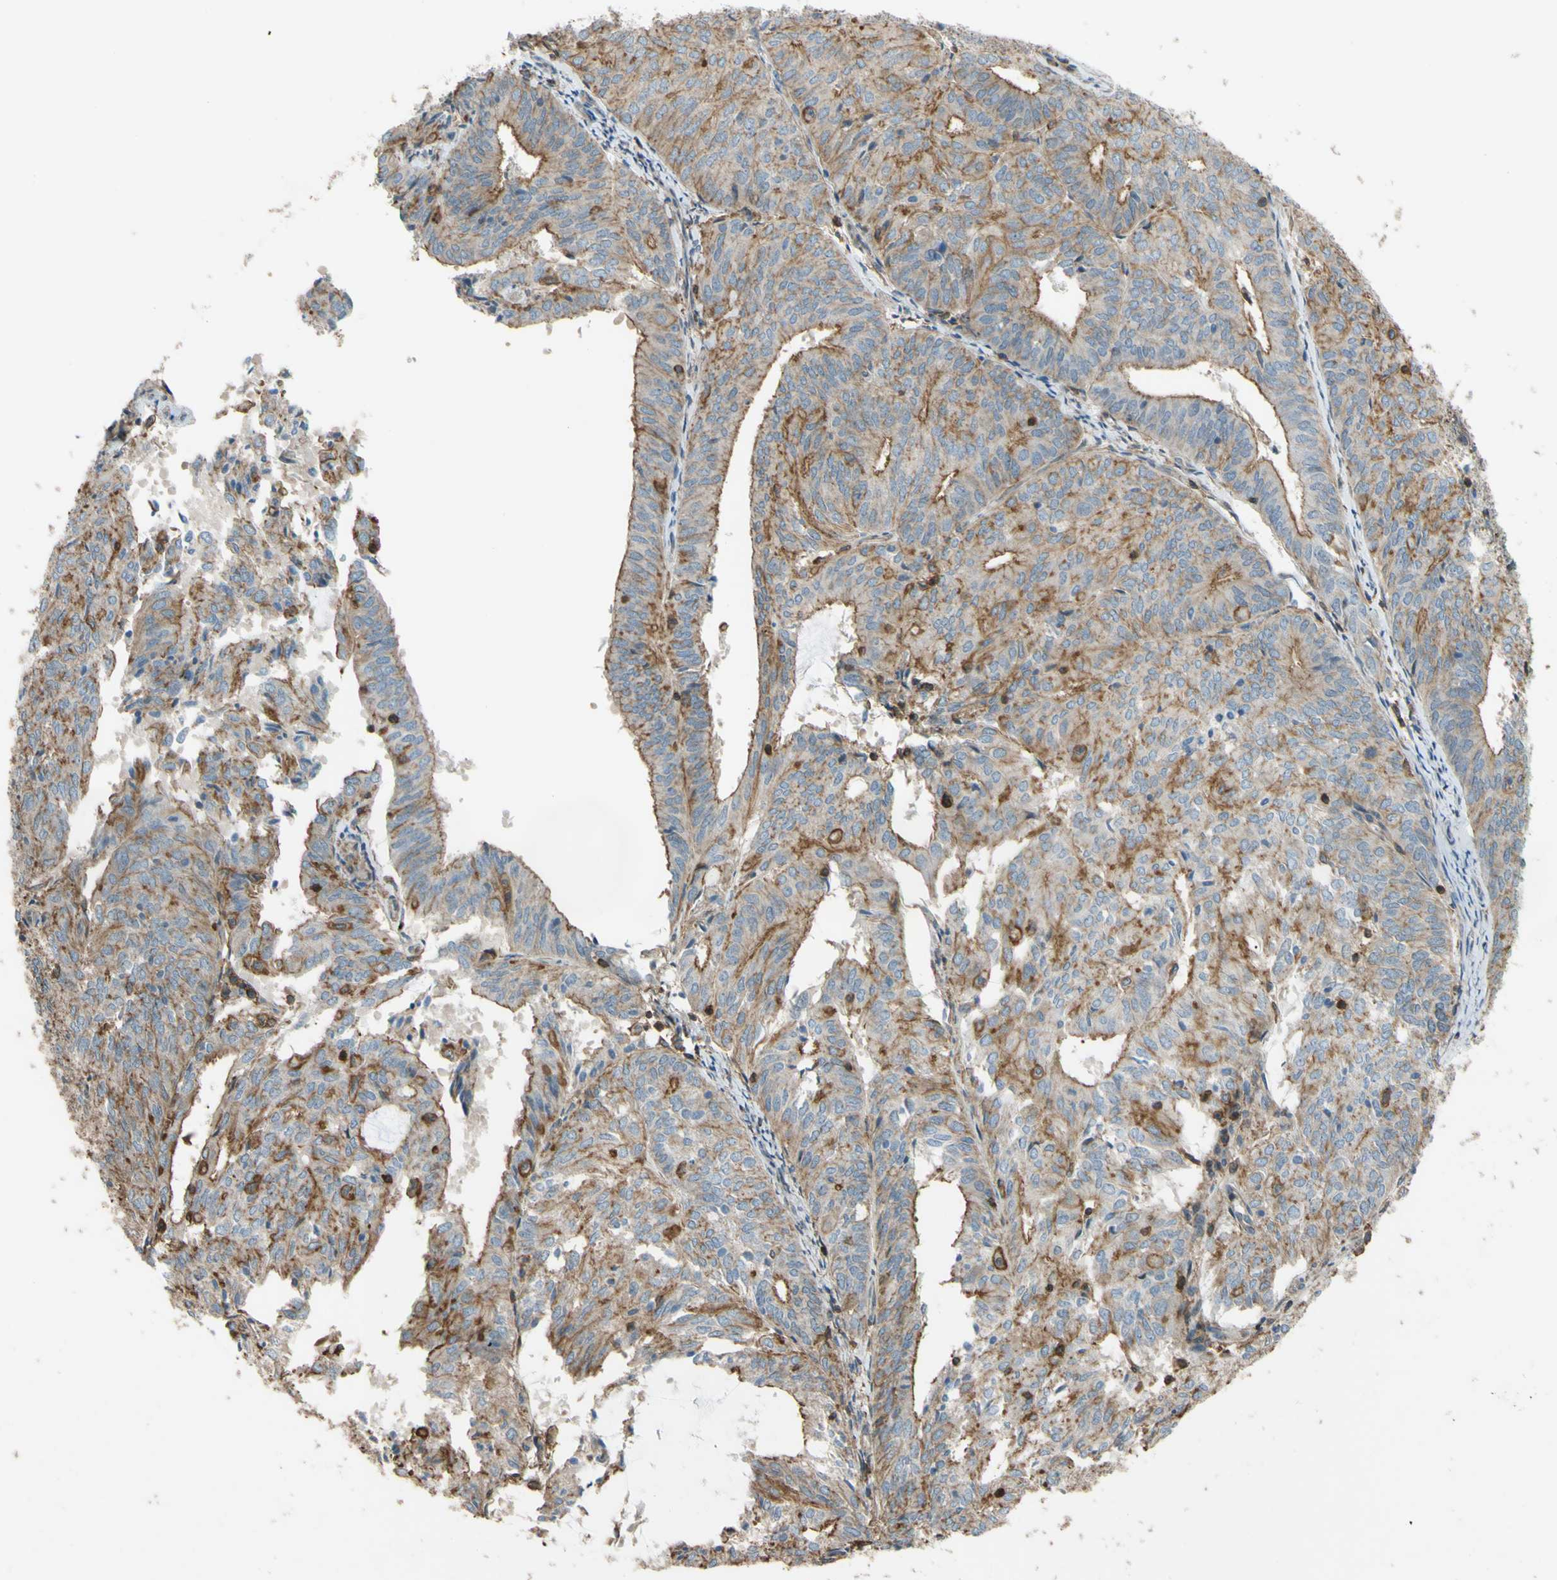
{"staining": {"intensity": "moderate", "quantity": ">75%", "location": "cytoplasmic/membranous"}, "tissue": "endometrial cancer", "cell_type": "Tumor cells", "image_type": "cancer", "snomed": [{"axis": "morphology", "description": "Adenocarcinoma, NOS"}, {"axis": "topography", "description": "Uterus"}], "caption": "Immunohistochemistry staining of endometrial adenocarcinoma, which demonstrates medium levels of moderate cytoplasmic/membranous expression in approximately >75% of tumor cells indicating moderate cytoplasmic/membranous protein expression. The staining was performed using DAB (brown) for protein detection and nuclei were counterstained in hematoxylin (blue).", "gene": "ADD3", "patient": {"sex": "female", "age": 60}}